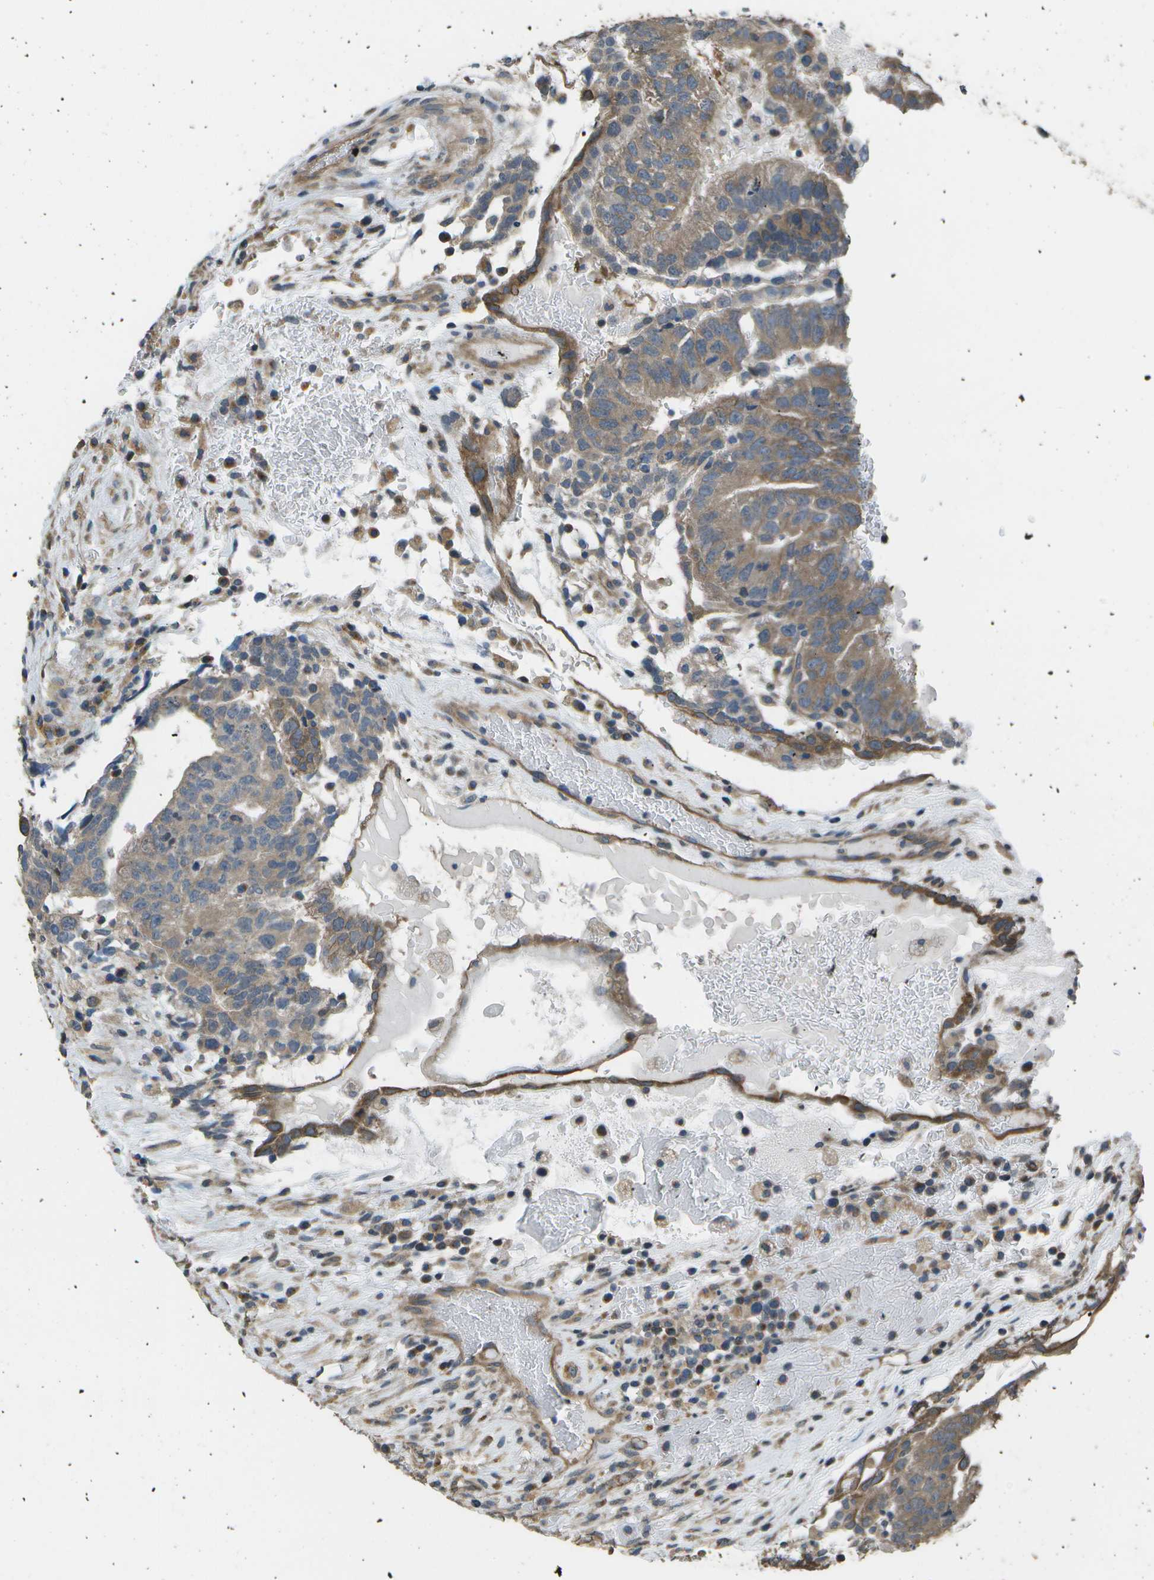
{"staining": {"intensity": "moderate", "quantity": ">75%", "location": "cytoplasmic/membranous"}, "tissue": "testis cancer", "cell_type": "Tumor cells", "image_type": "cancer", "snomed": [{"axis": "morphology", "description": "Seminoma, NOS"}, {"axis": "morphology", "description": "Carcinoma, Embryonal, NOS"}, {"axis": "topography", "description": "Testis"}], "caption": "Immunohistochemical staining of human testis embryonal carcinoma demonstrates medium levels of moderate cytoplasmic/membranous staining in approximately >75% of tumor cells.", "gene": "CLNS1A", "patient": {"sex": "male", "age": 52}}